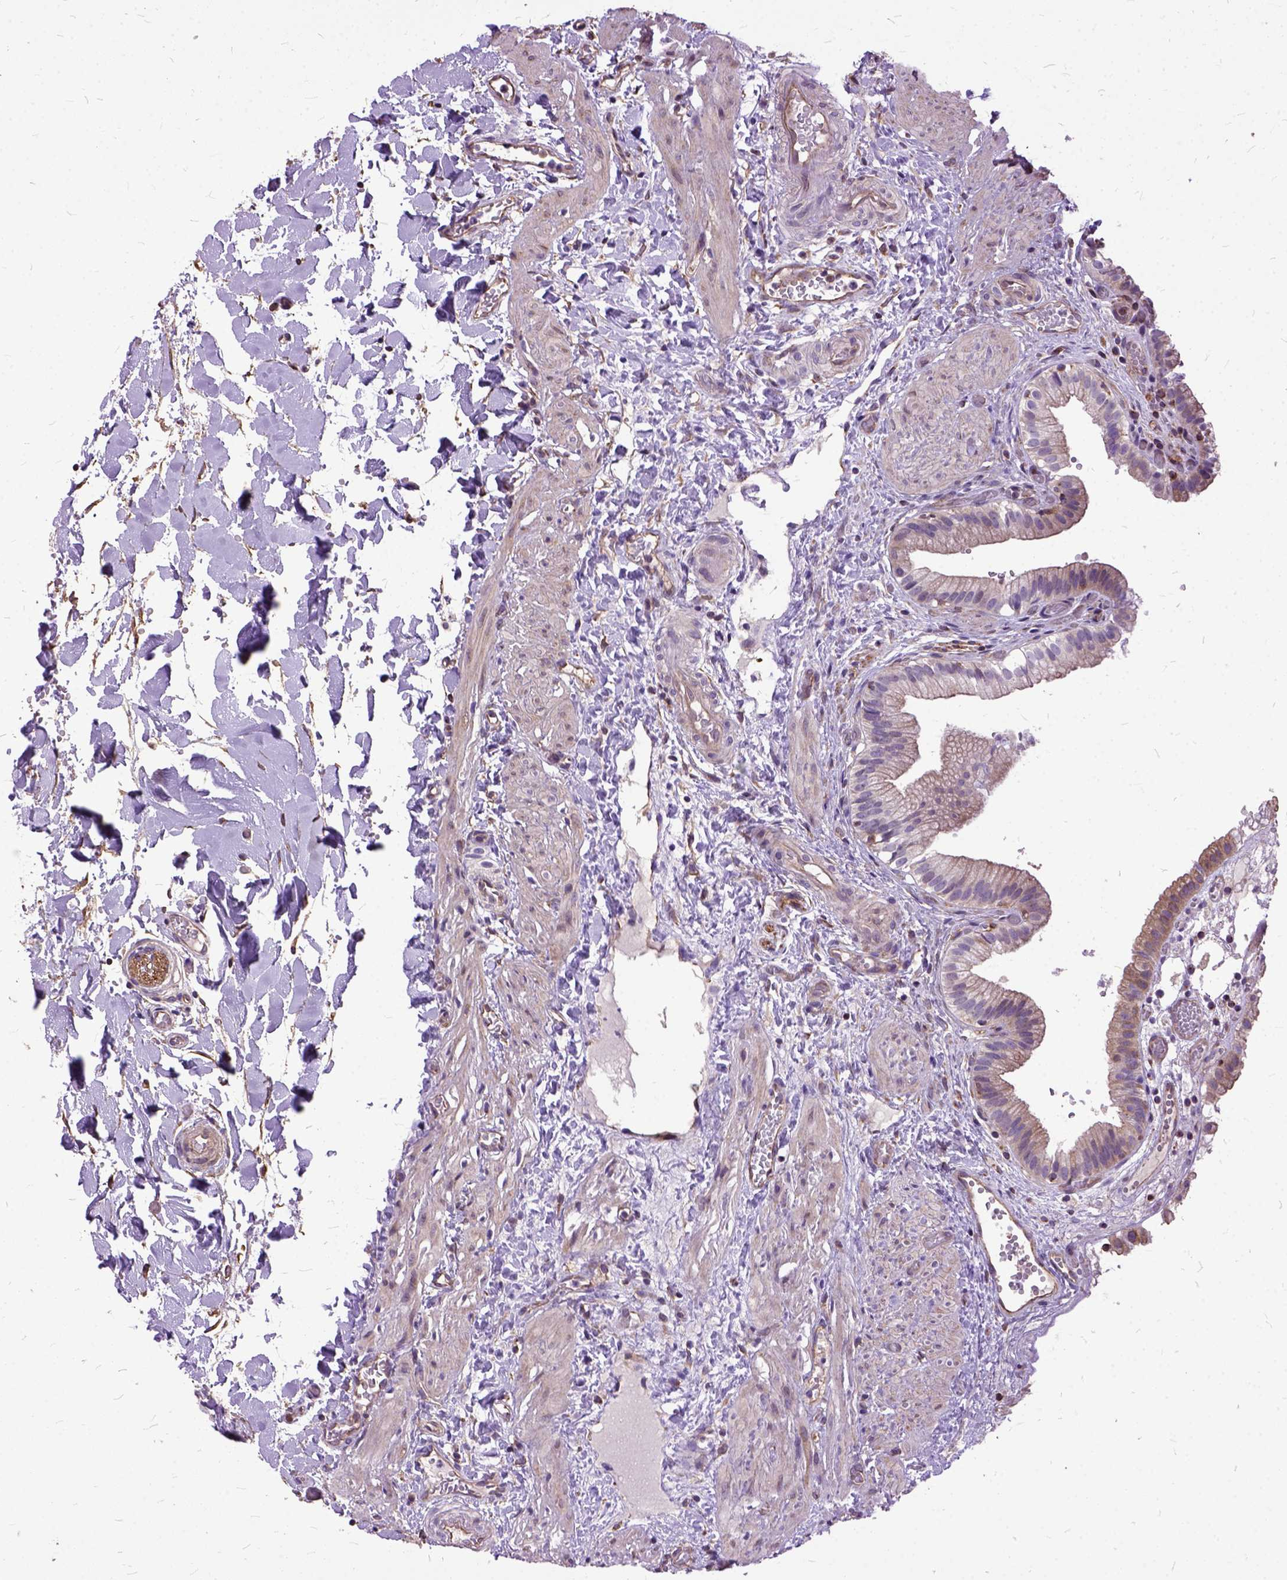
{"staining": {"intensity": "weak", "quantity": "25%-75%", "location": "cytoplasmic/membranous"}, "tissue": "gallbladder", "cell_type": "Glandular cells", "image_type": "normal", "snomed": [{"axis": "morphology", "description": "Normal tissue, NOS"}, {"axis": "topography", "description": "Gallbladder"}], "caption": "Immunohistochemical staining of benign gallbladder exhibits low levels of weak cytoplasmic/membranous expression in approximately 25%-75% of glandular cells.", "gene": "AREG", "patient": {"sex": "female", "age": 24}}